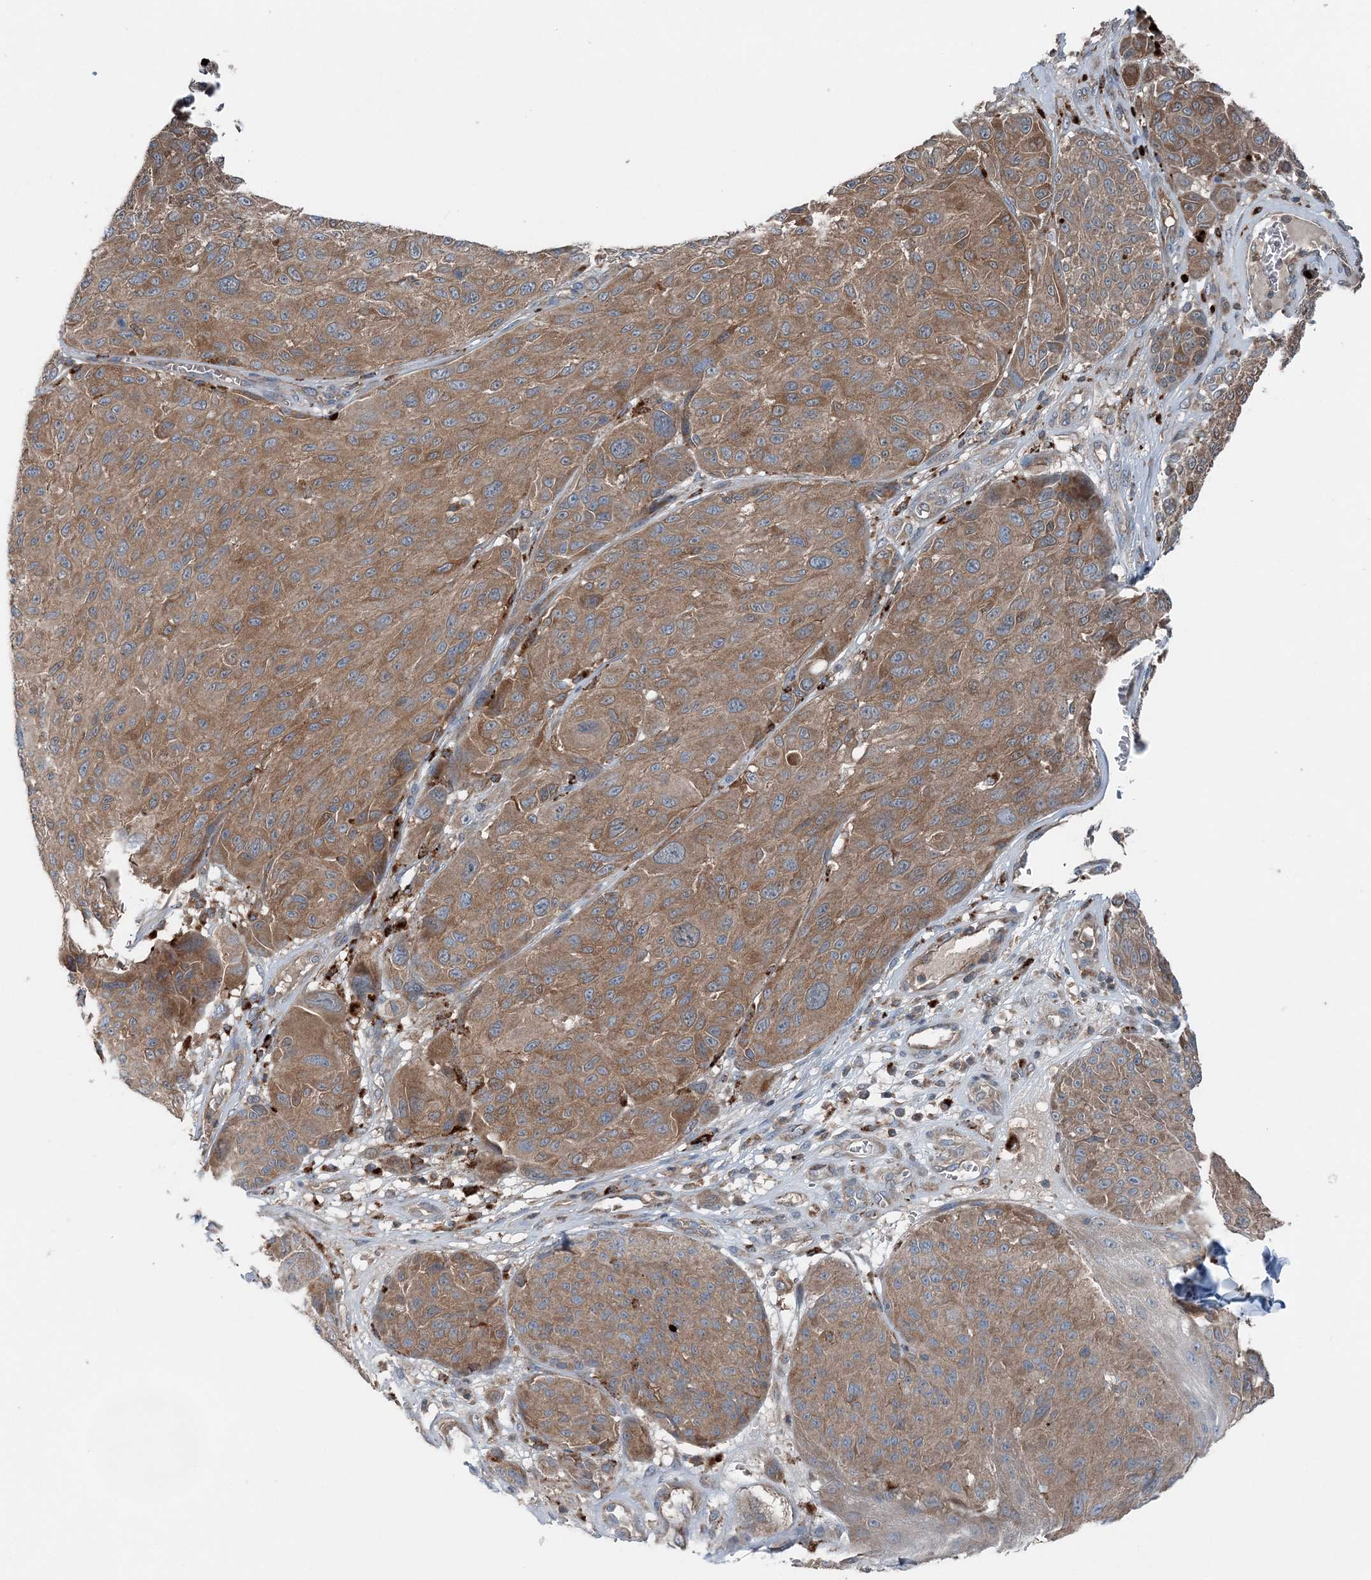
{"staining": {"intensity": "moderate", "quantity": ">75%", "location": "cytoplasmic/membranous"}, "tissue": "melanoma", "cell_type": "Tumor cells", "image_type": "cancer", "snomed": [{"axis": "morphology", "description": "Malignant melanoma, NOS"}, {"axis": "topography", "description": "Skin"}], "caption": "Immunohistochemical staining of human malignant melanoma demonstrates medium levels of moderate cytoplasmic/membranous positivity in about >75% of tumor cells.", "gene": "ASNSD1", "patient": {"sex": "male", "age": 83}}